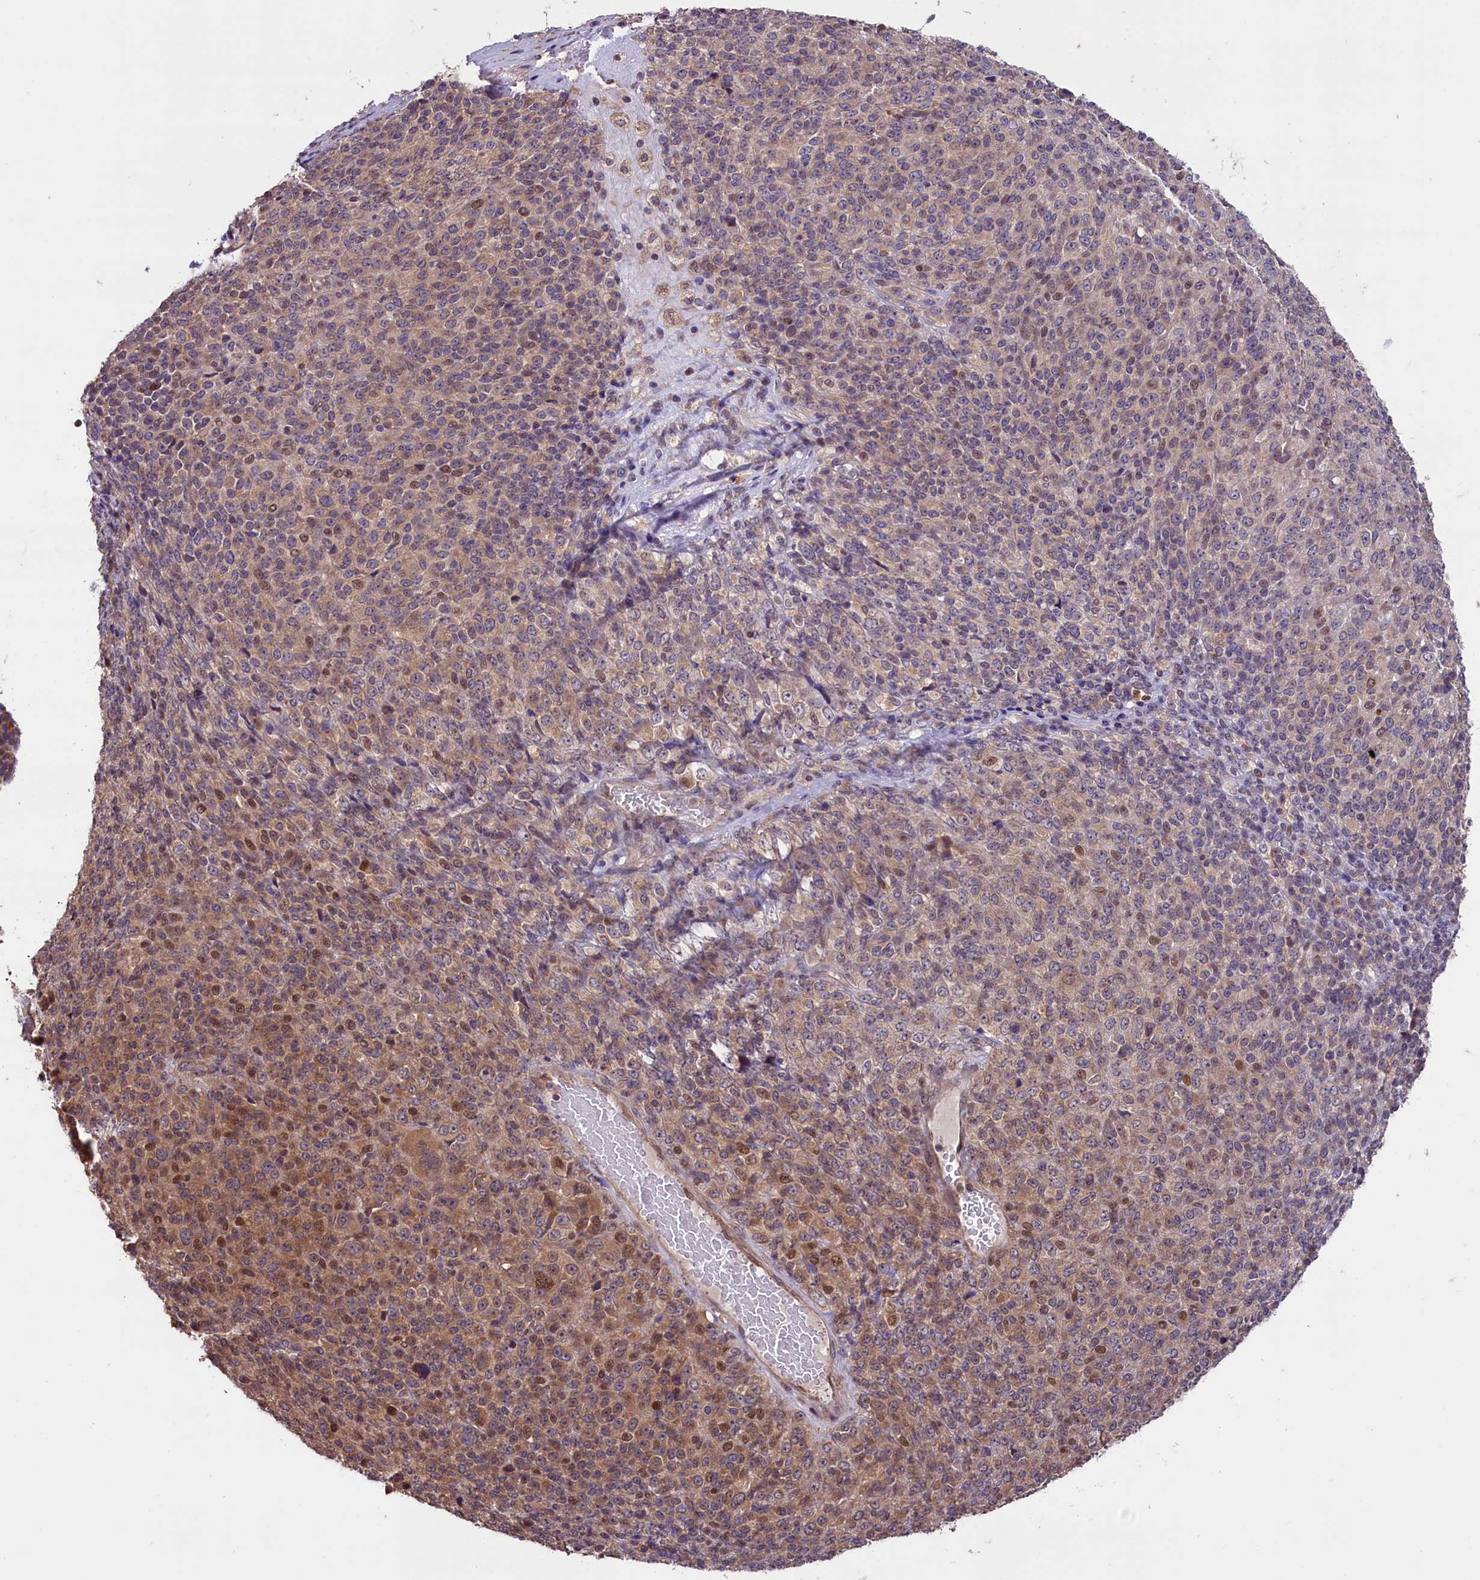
{"staining": {"intensity": "moderate", "quantity": "25%-75%", "location": "cytoplasmic/membranous,nuclear"}, "tissue": "melanoma", "cell_type": "Tumor cells", "image_type": "cancer", "snomed": [{"axis": "morphology", "description": "Malignant melanoma, Metastatic site"}, {"axis": "topography", "description": "Brain"}], "caption": "Immunohistochemistry image of neoplastic tissue: human malignant melanoma (metastatic site) stained using IHC displays medium levels of moderate protein expression localized specifically in the cytoplasmic/membranous and nuclear of tumor cells, appearing as a cytoplasmic/membranous and nuclear brown color.", "gene": "RIC8A", "patient": {"sex": "female", "age": 56}}